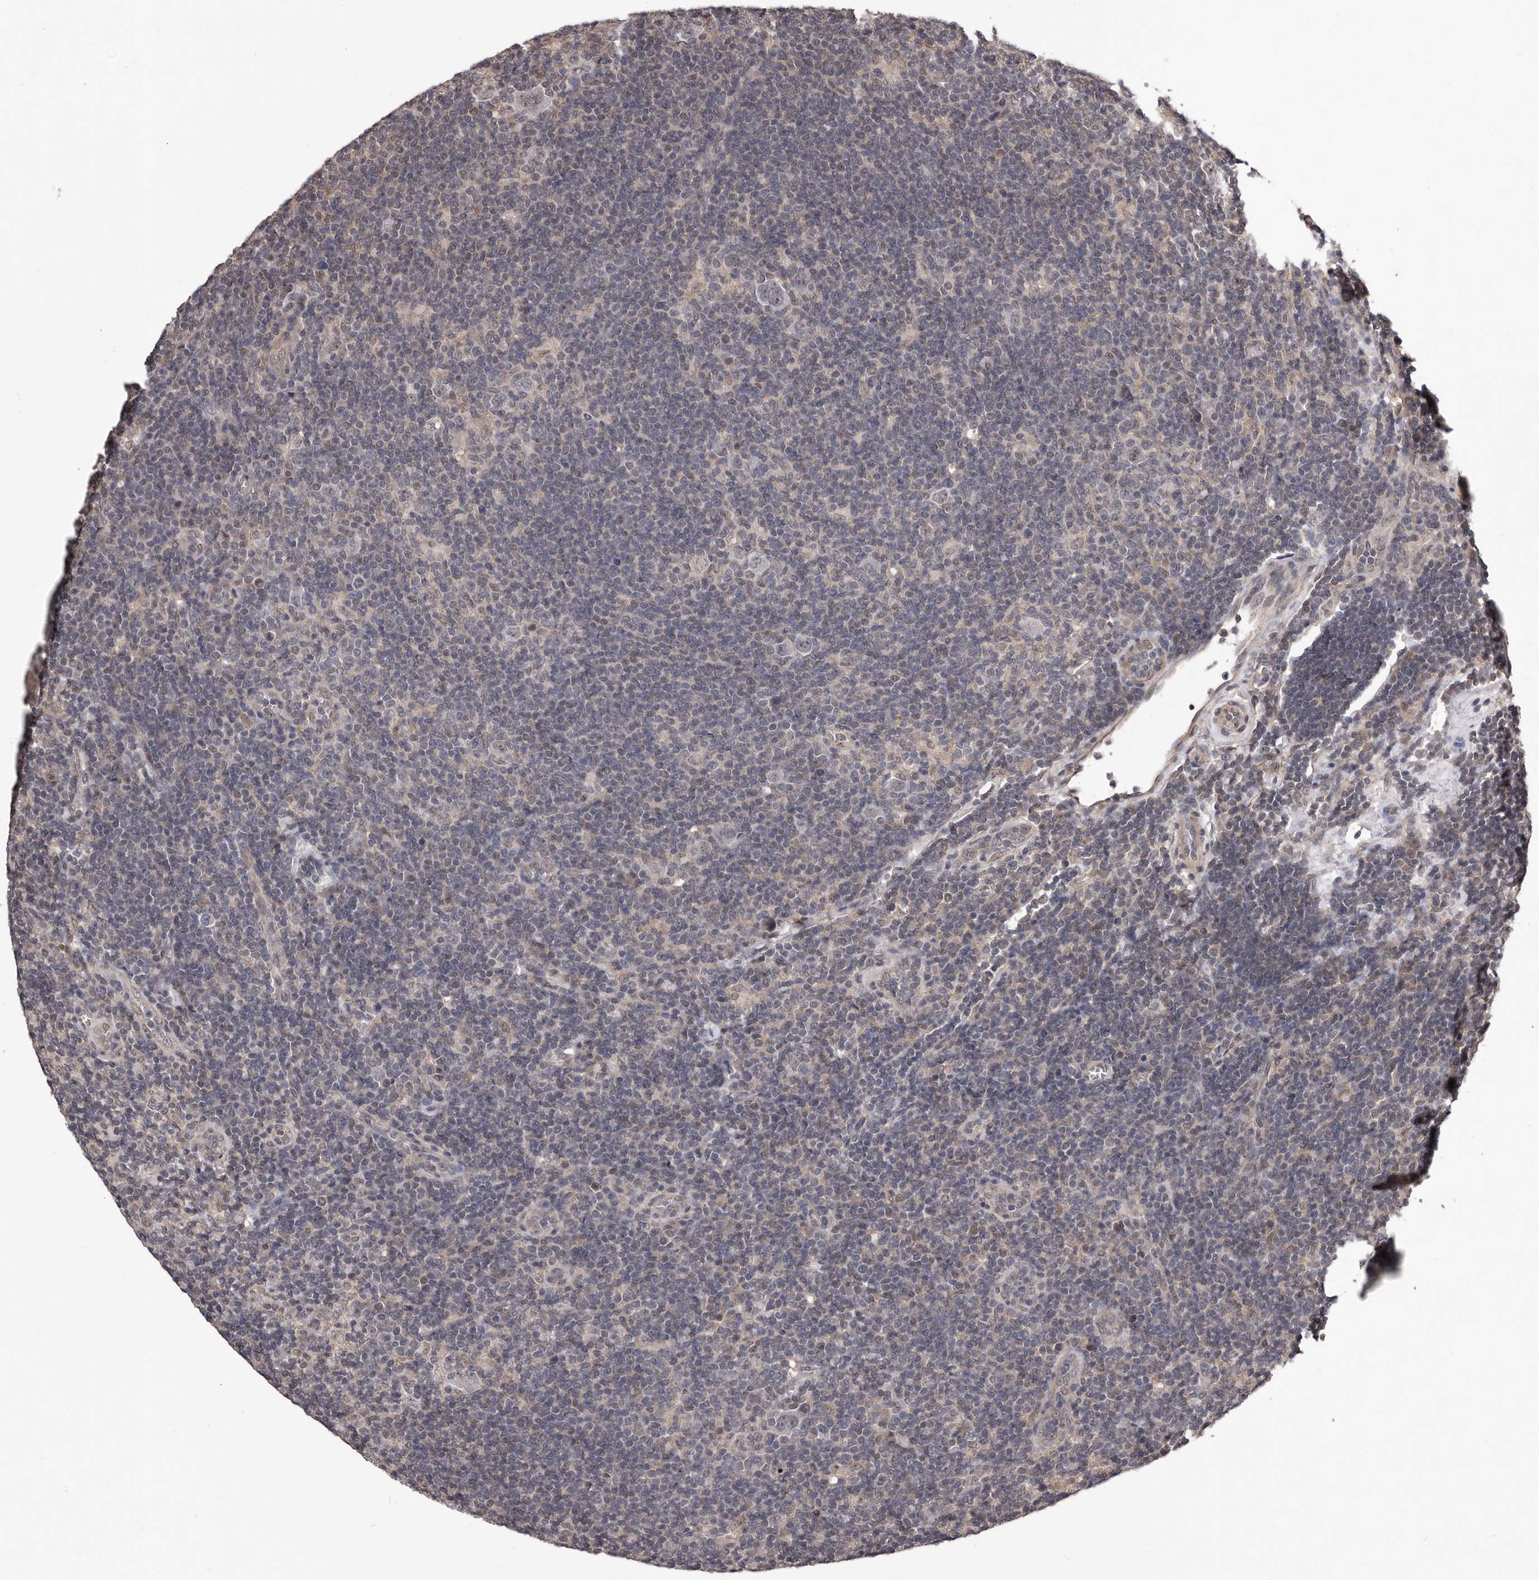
{"staining": {"intensity": "negative", "quantity": "none", "location": "none"}, "tissue": "lymphoma", "cell_type": "Tumor cells", "image_type": "cancer", "snomed": [{"axis": "morphology", "description": "Hodgkin's disease, NOS"}, {"axis": "topography", "description": "Lymph node"}], "caption": "Immunohistochemistry (IHC) of human Hodgkin's disease reveals no staining in tumor cells. Nuclei are stained in blue.", "gene": "CELF3", "patient": {"sex": "female", "age": 57}}